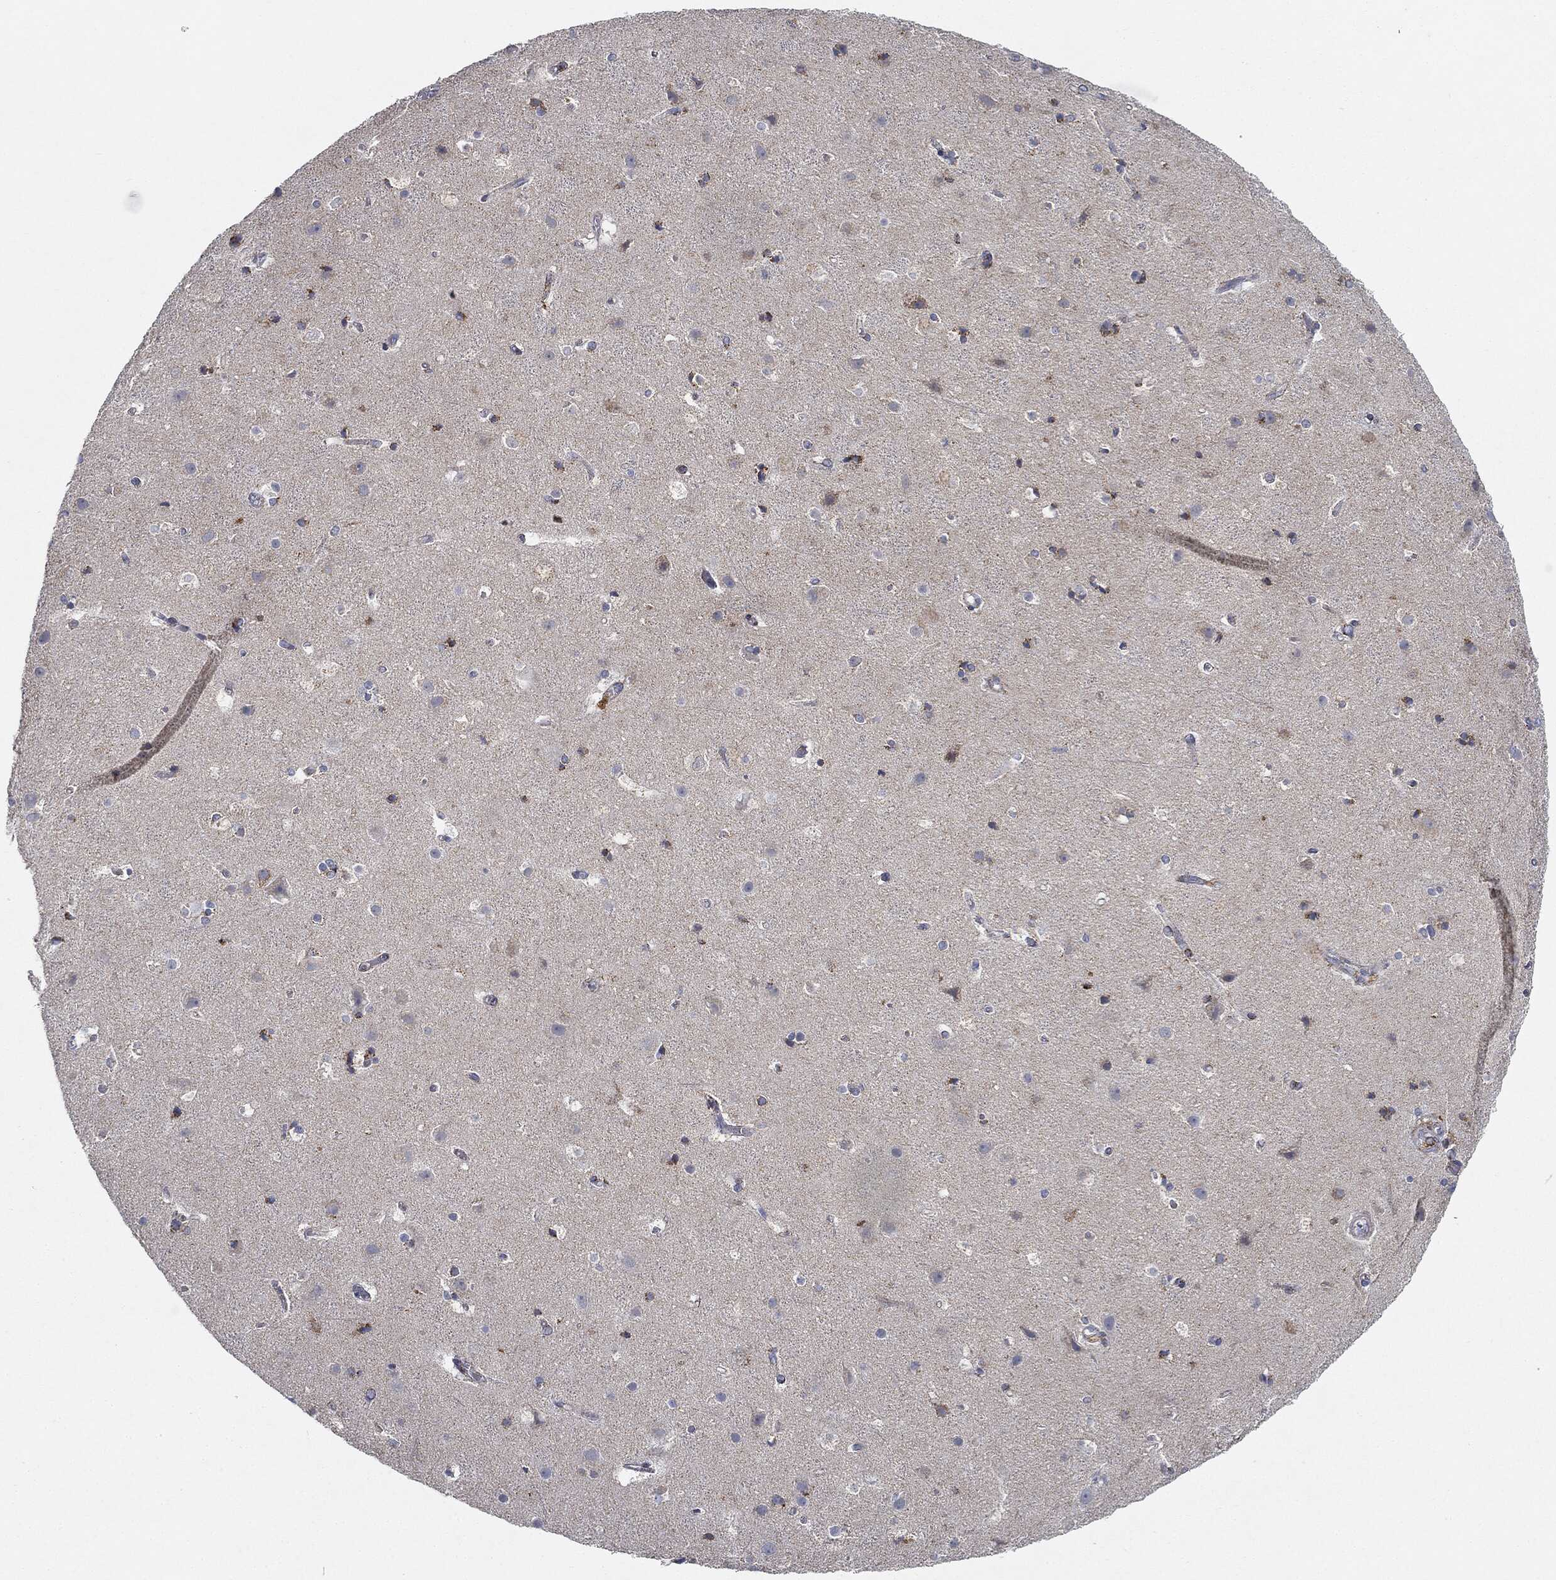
{"staining": {"intensity": "negative", "quantity": "none", "location": "none"}, "tissue": "cerebral cortex", "cell_type": "Endothelial cells", "image_type": "normal", "snomed": [{"axis": "morphology", "description": "Normal tissue, NOS"}, {"axis": "topography", "description": "Cerebral cortex"}], "caption": "The histopathology image exhibits no significant positivity in endothelial cells of cerebral cortex.", "gene": "CAPN15", "patient": {"sex": "female", "age": 52}}